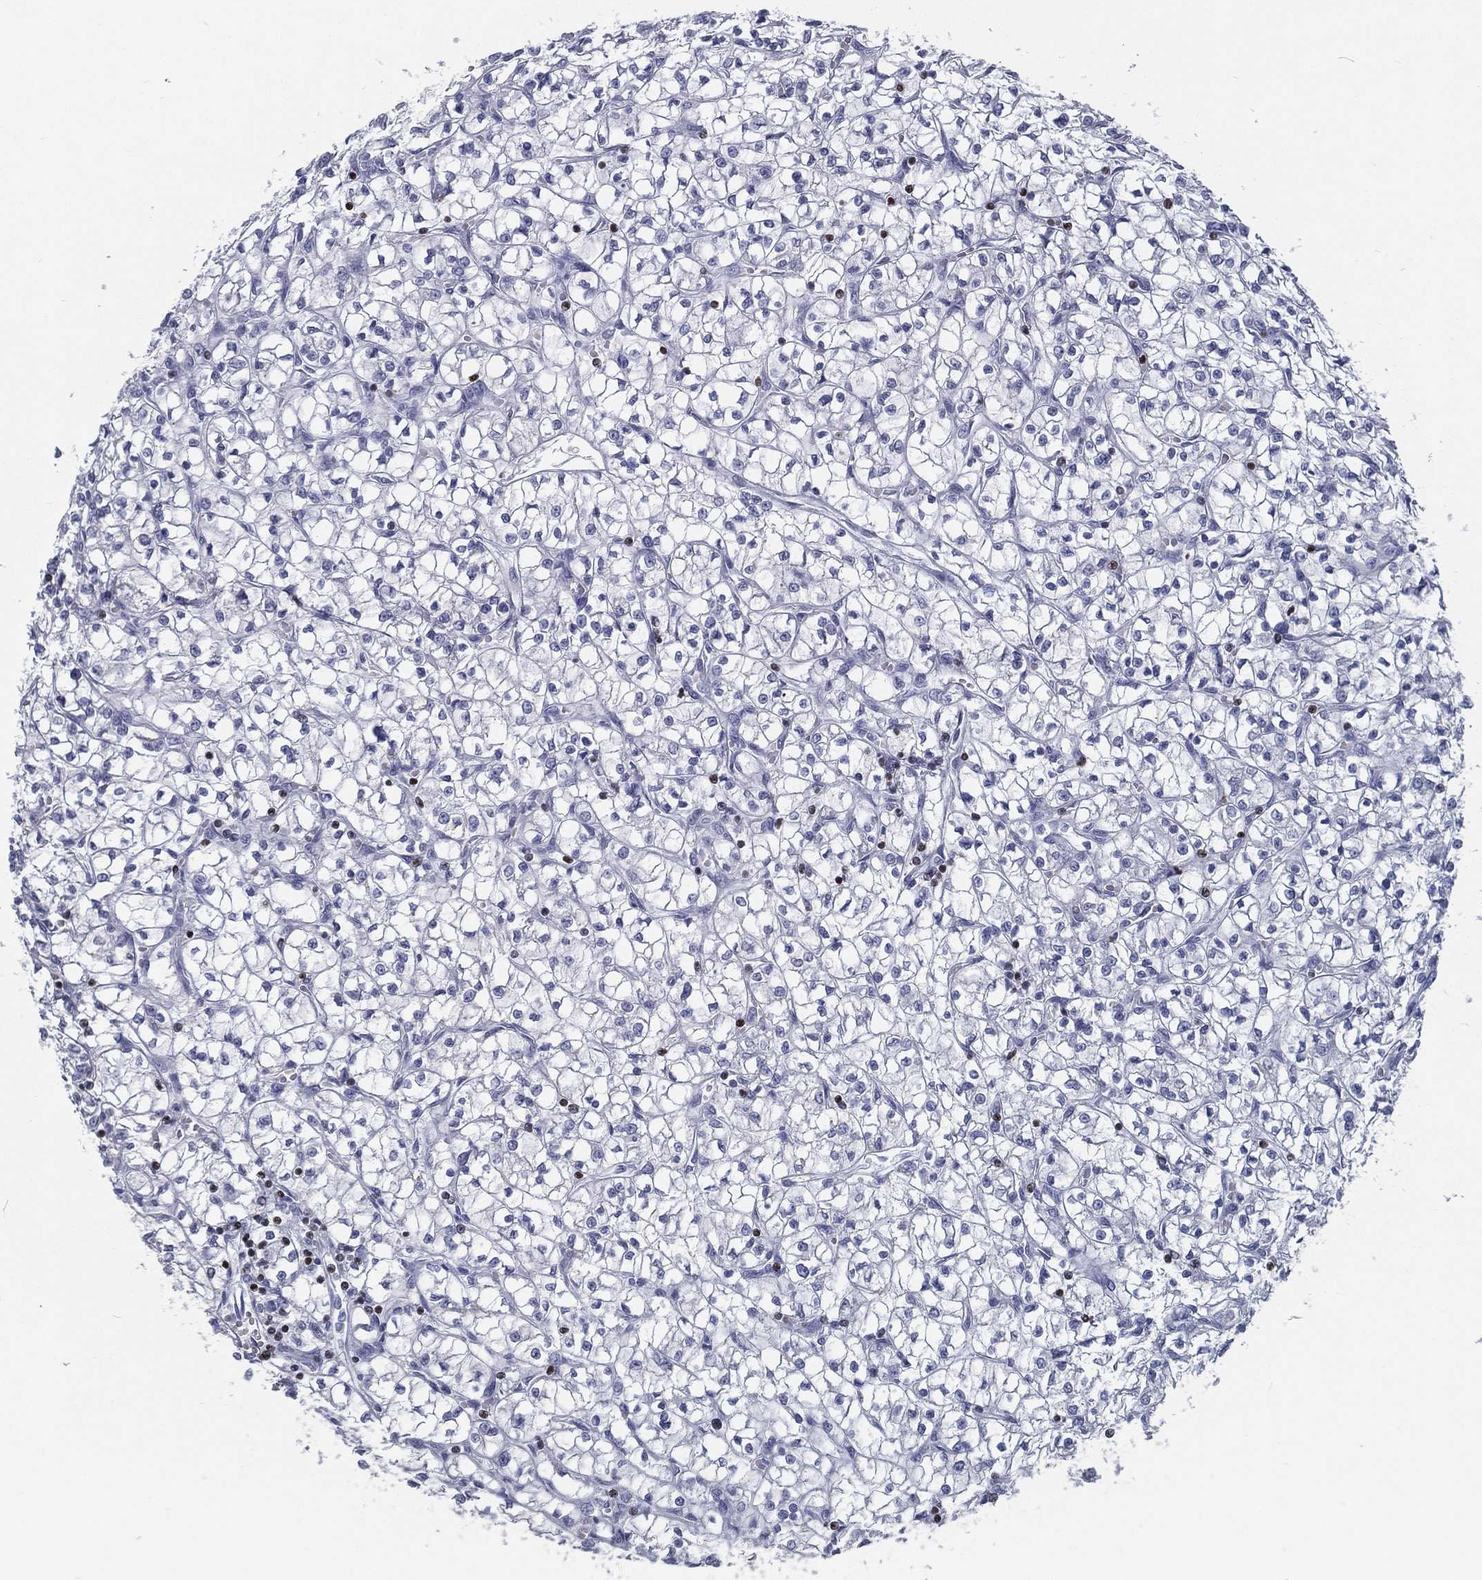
{"staining": {"intensity": "negative", "quantity": "none", "location": "none"}, "tissue": "renal cancer", "cell_type": "Tumor cells", "image_type": "cancer", "snomed": [{"axis": "morphology", "description": "Adenocarcinoma, NOS"}, {"axis": "topography", "description": "Kidney"}], "caption": "Histopathology image shows no significant protein staining in tumor cells of renal cancer (adenocarcinoma).", "gene": "PYHIN1", "patient": {"sex": "female", "age": 64}}